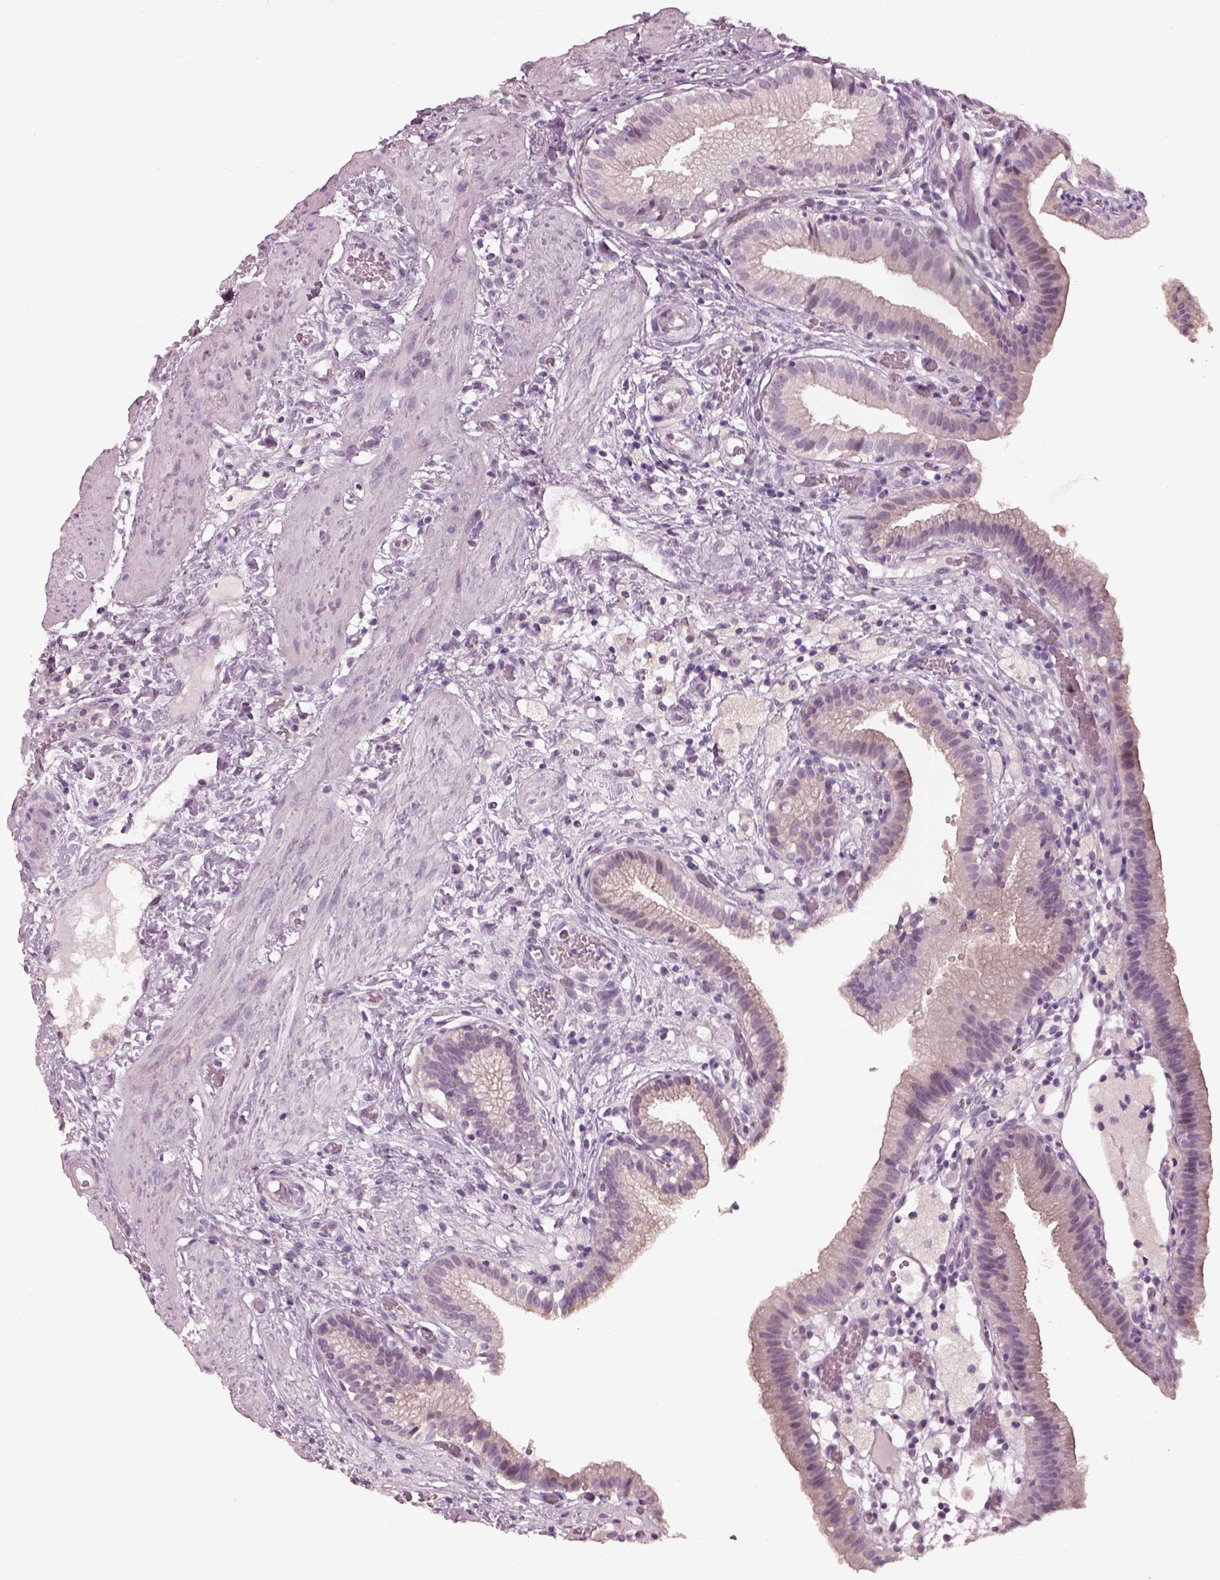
{"staining": {"intensity": "weak", "quantity": "<25%", "location": "cytoplasmic/membranous"}, "tissue": "gallbladder", "cell_type": "Glandular cells", "image_type": "normal", "snomed": [{"axis": "morphology", "description": "Normal tissue, NOS"}, {"axis": "topography", "description": "Gallbladder"}], "caption": "DAB immunohistochemical staining of unremarkable gallbladder exhibits no significant staining in glandular cells.", "gene": "CACNG4", "patient": {"sex": "female", "age": 24}}